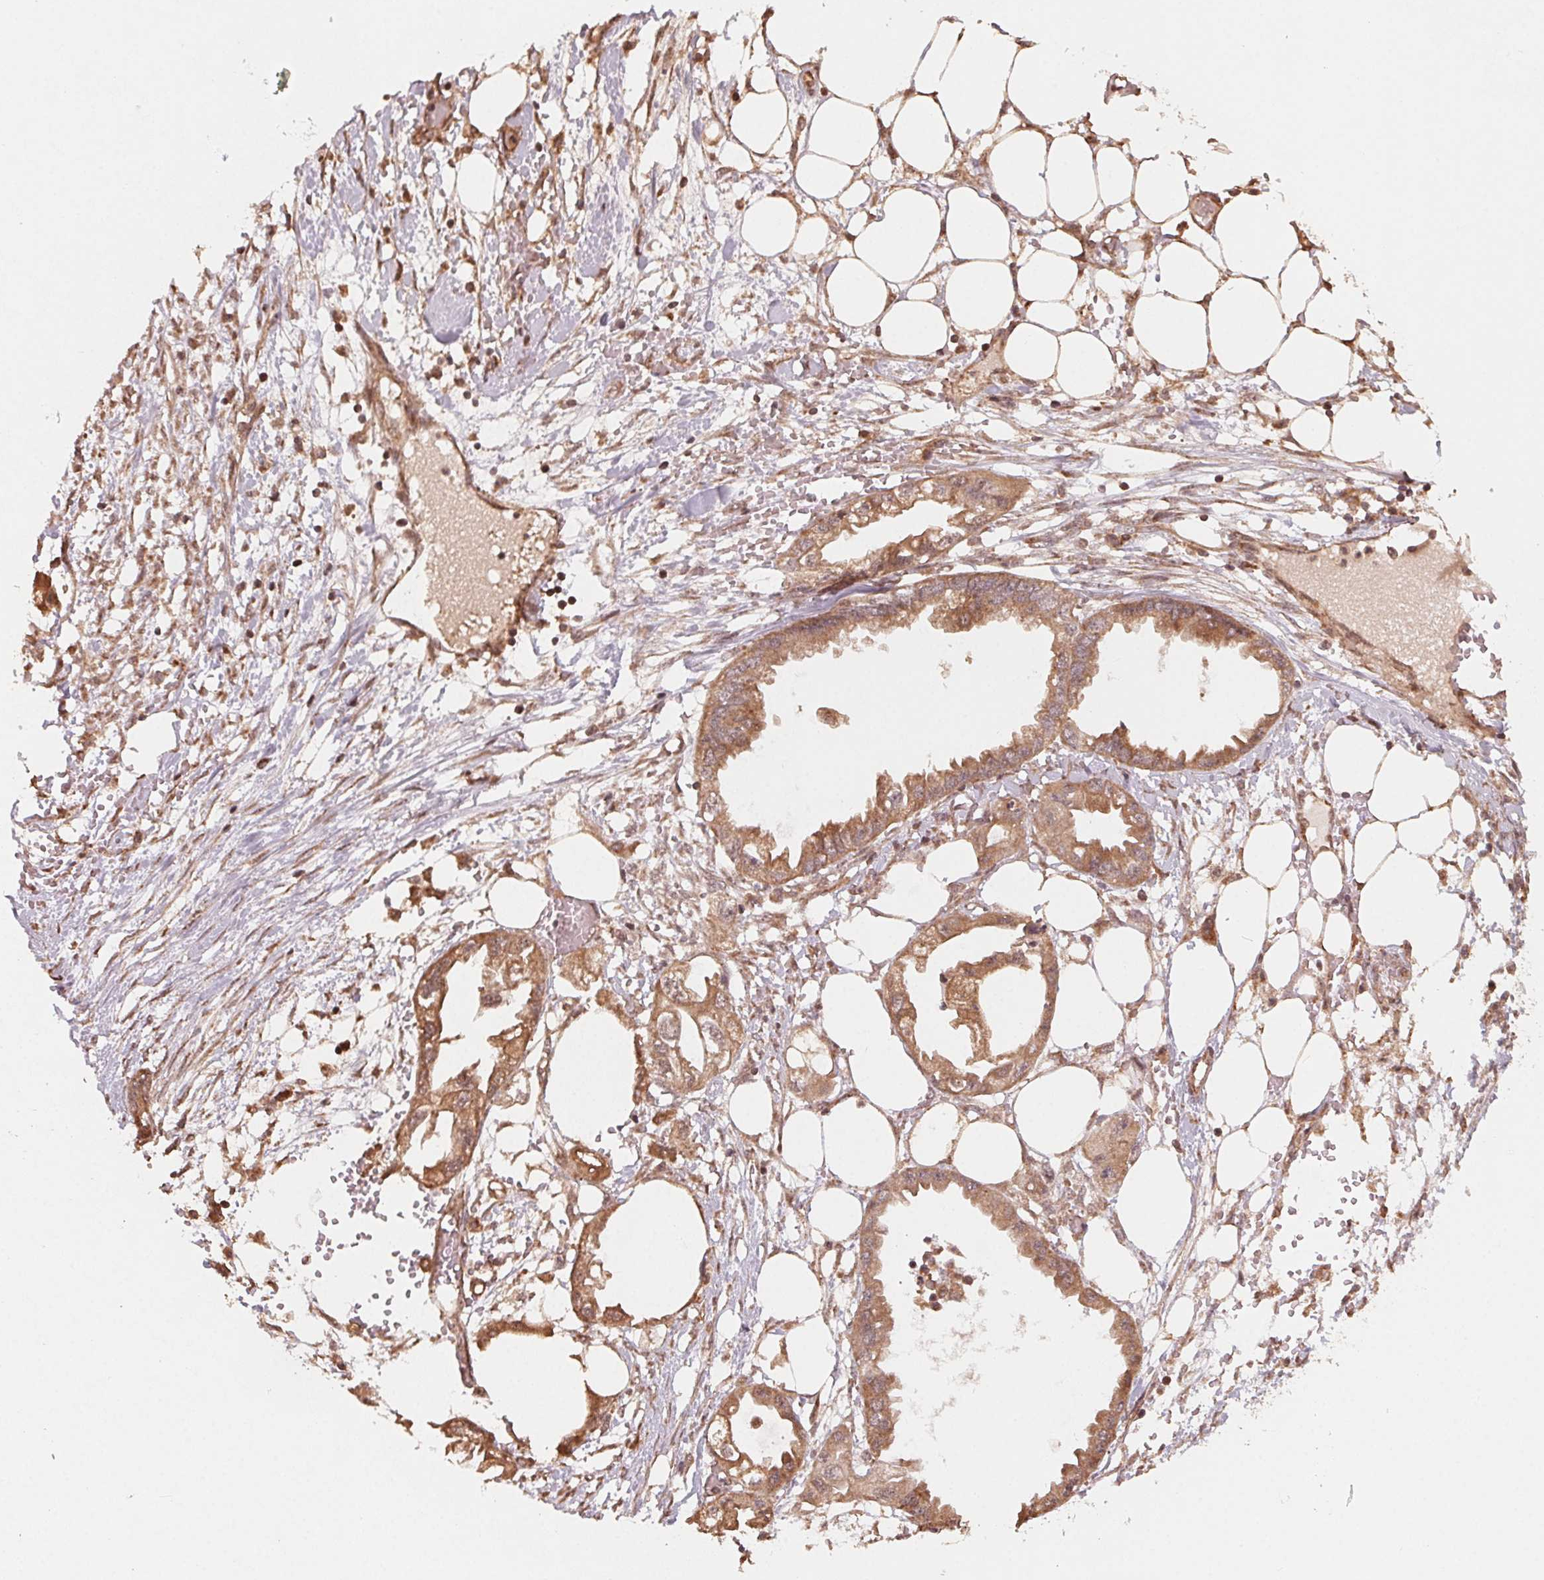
{"staining": {"intensity": "moderate", "quantity": ">75%", "location": "cytoplasmic/membranous"}, "tissue": "endometrial cancer", "cell_type": "Tumor cells", "image_type": "cancer", "snomed": [{"axis": "morphology", "description": "Adenocarcinoma, NOS"}, {"axis": "morphology", "description": "Adenocarcinoma, metastatic, NOS"}, {"axis": "topography", "description": "Adipose tissue"}, {"axis": "topography", "description": "Endometrium"}], "caption": "About >75% of tumor cells in human endometrial cancer reveal moderate cytoplasmic/membranous protein expression as visualized by brown immunohistochemical staining.", "gene": "WBP2", "patient": {"sex": "female", "age": 67}}